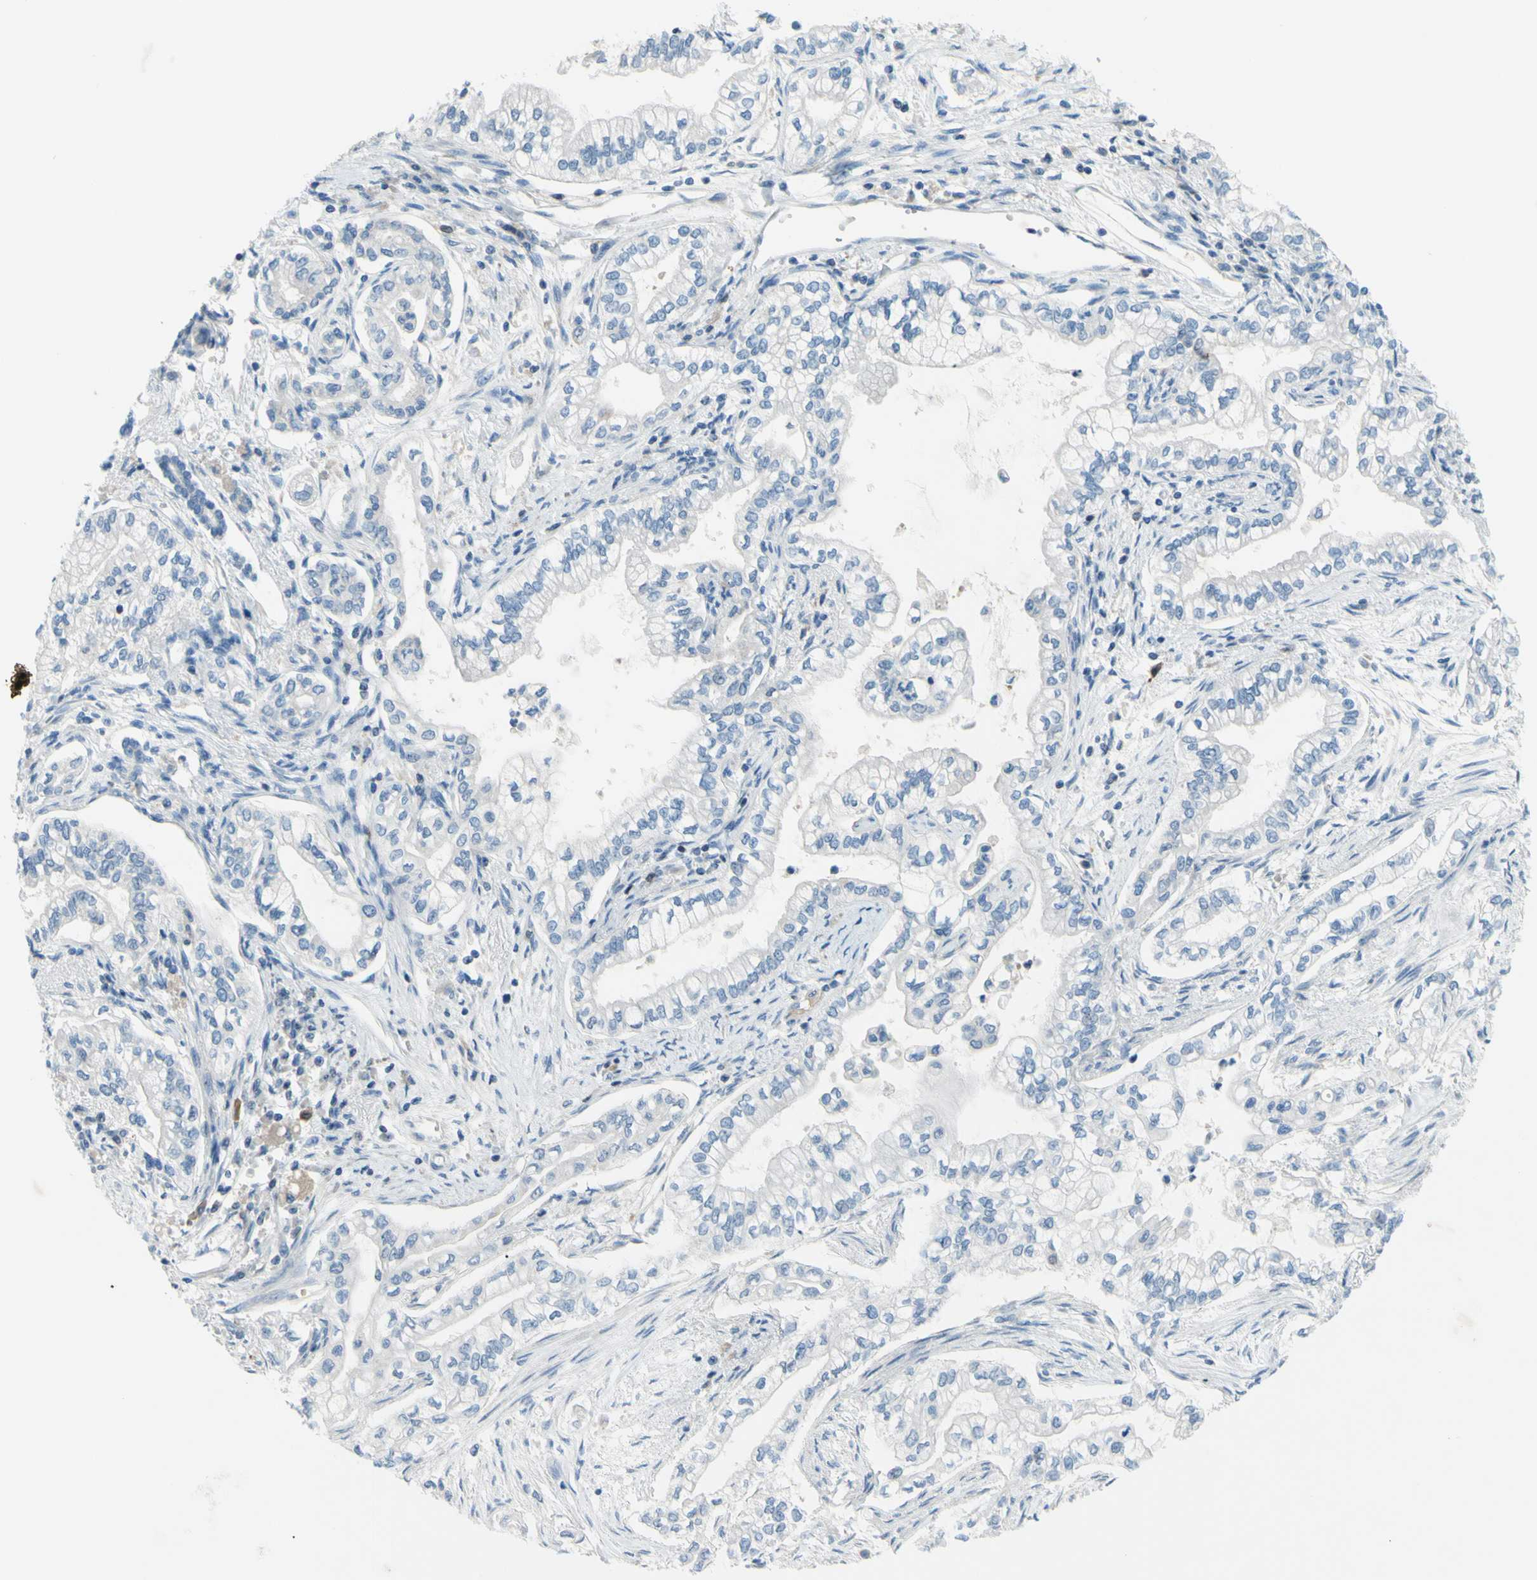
{"staining": {"intensity": "negative", "quantity": "none", "location": "none"}, "tissue": "pancreatic cancer", "cell_type": "Tumor cells", "image_type": "cancer", "snomed": [{"axis": "morphology", "description": "Normal tissue, NOS"}, {"axis": "topography", "description": "Pancreas"}], "caption": "A histopathology image of pancreatic cancer stained for a protein demonstrates no brown staining in tumor cells.", "gene": "PAK2", "patient": {"sex": "male", "age": 42}}